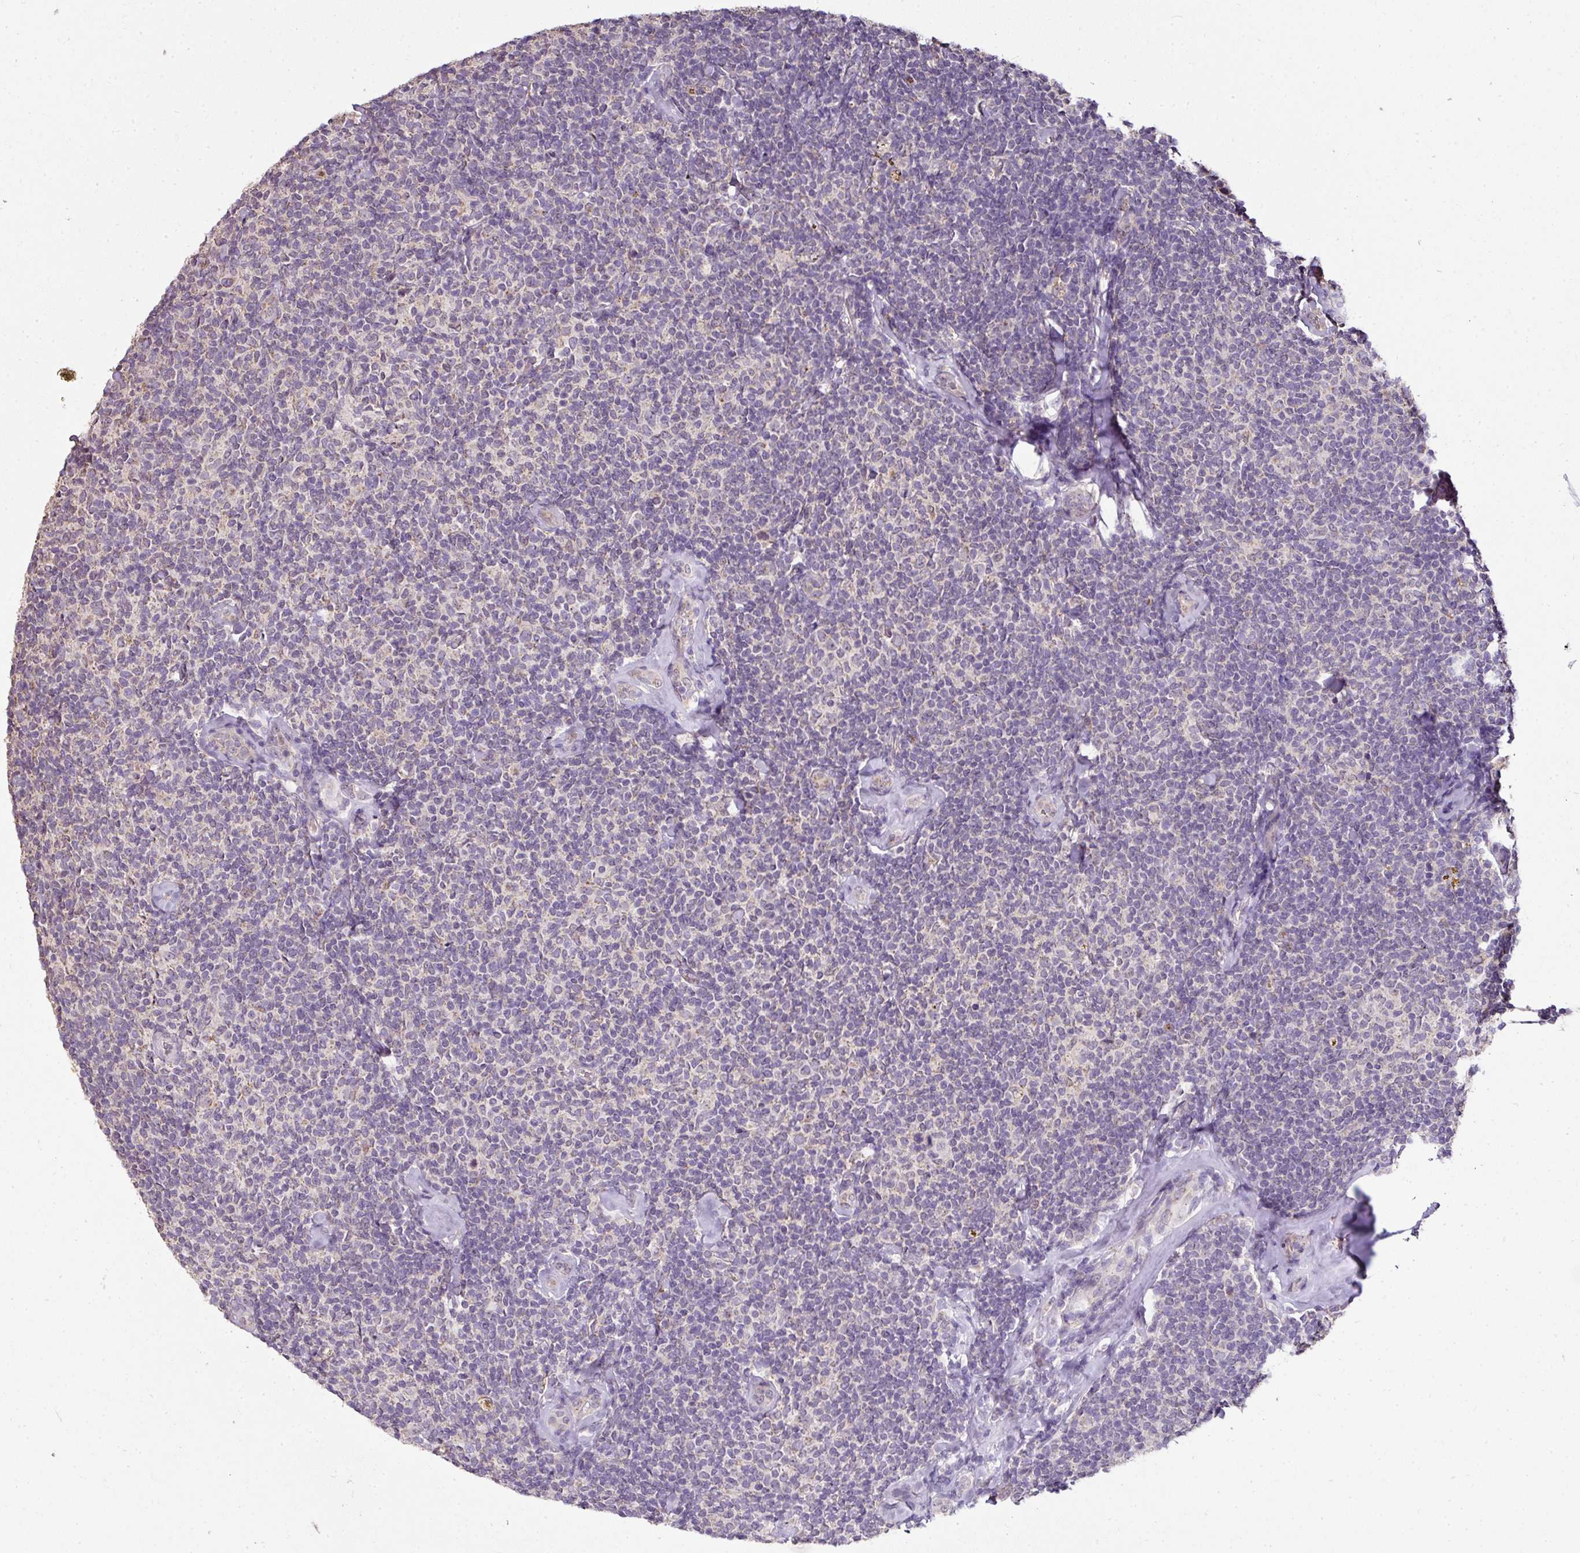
{"staining": {"intensity": "negative", "quantity": "none", "location": "none"}, "tissue": "lymphoma", "cell_type": "Tumor cells", "image_type": "cancer", "snomed": [{"axis": "morphology", "description": "Malignant lymphoma, non-Hodgkin's type, Low grade"}, {"axis": "topography", "description": "Lymph node"}], "caption": "Immunohistochemistry (IHC) image of human low-grade malignant lymphoma, non-Hodgkin's type stained for a protein (brown), which shows no staining in tumor cells.", "gene": "JPH2", "patient": {"sex": "female", "age": 56}}